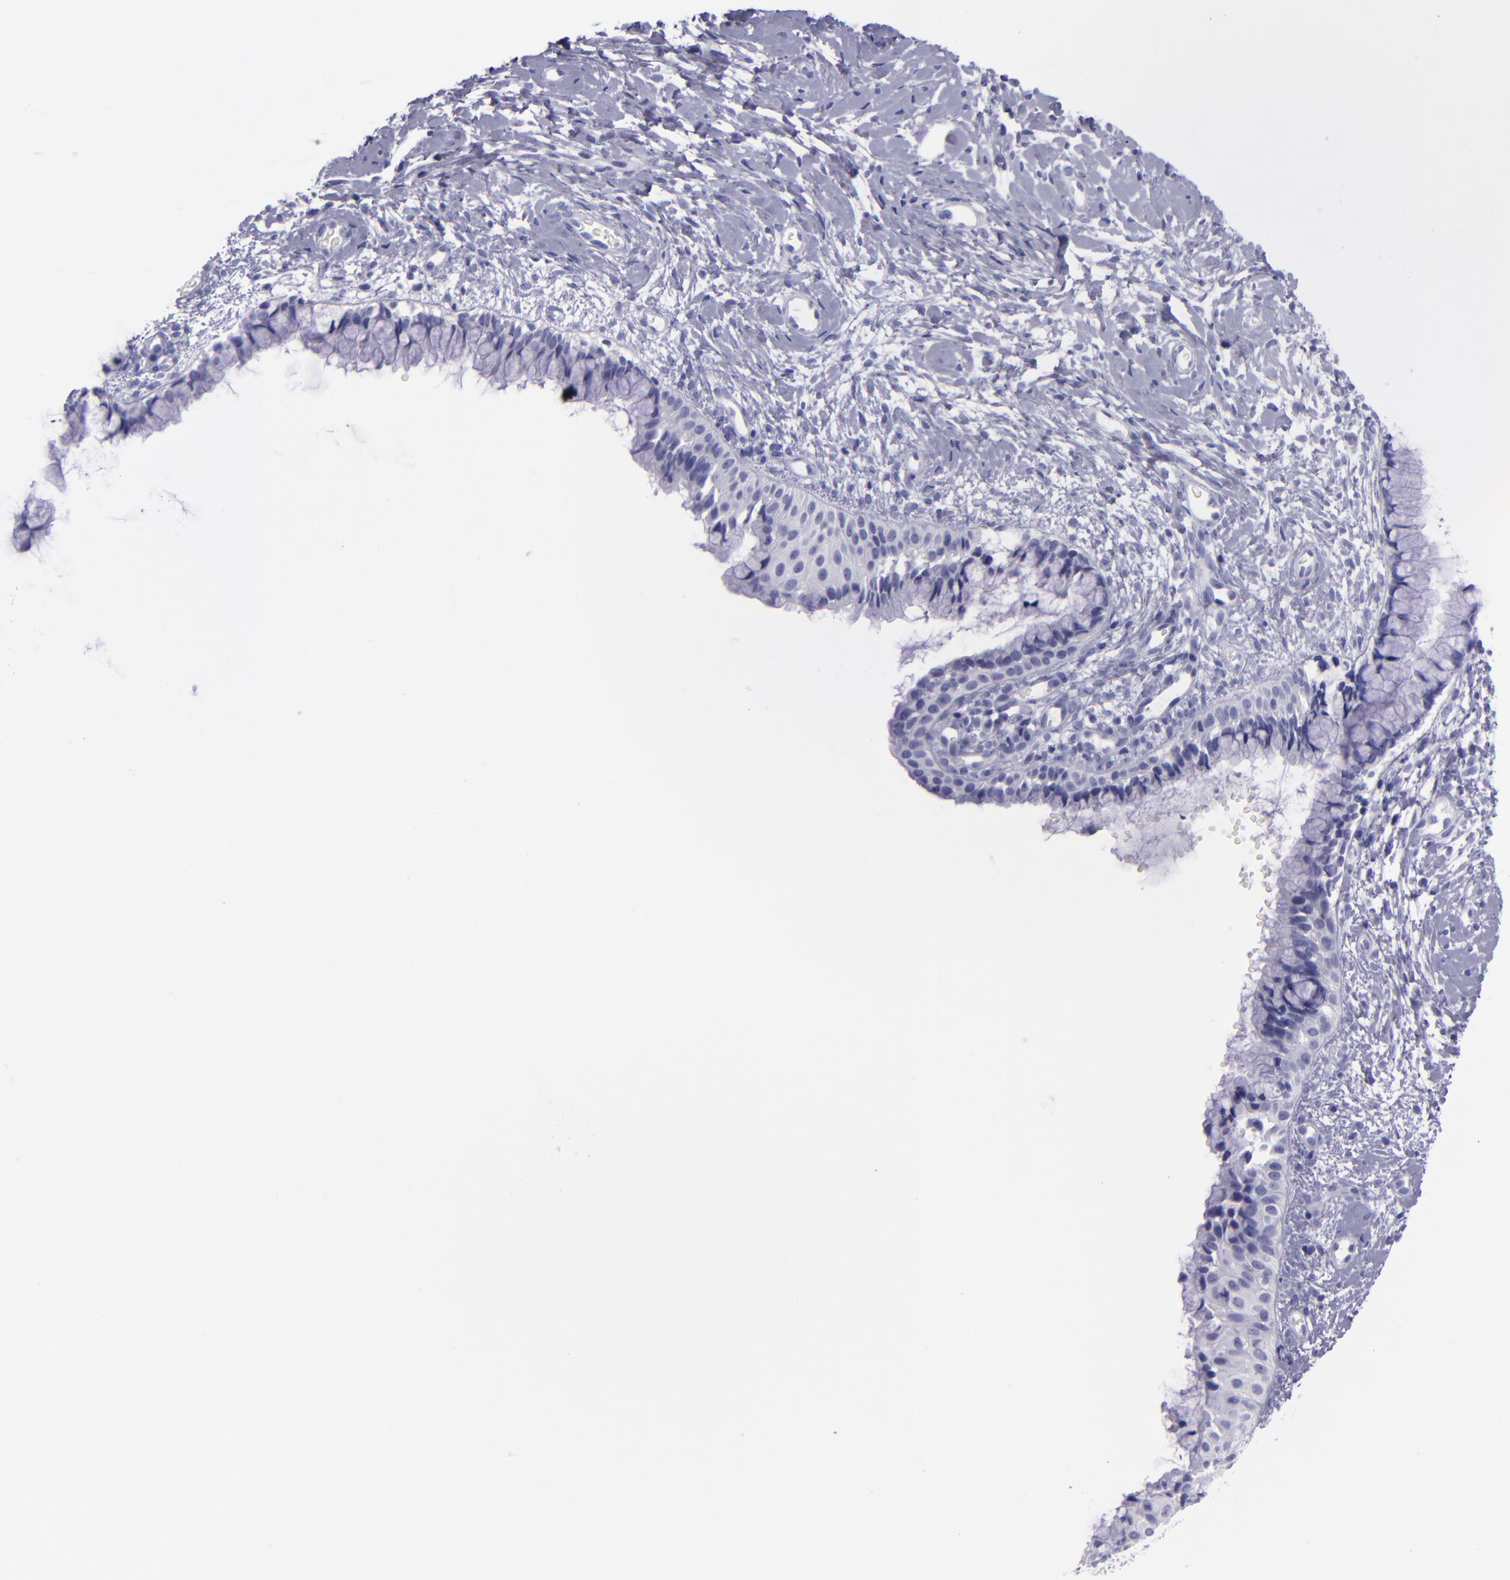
{"staining": {"intensity": "negative", "quantity": "none", "location": "none"}, "tissue": "cervix", "cell_type": "Glandular cells", "image_type": "normal", "snomed": [{"axis": "morphology", "description": "Normal tissue, NOS"}, {"axis": "topography", "description": "Cervix"}], "caption": "The histopathology image displays no staining of glandular cells in benign cervix.", "gene": "TNNT3", "patient": {"sex": "female", "age": 46}}